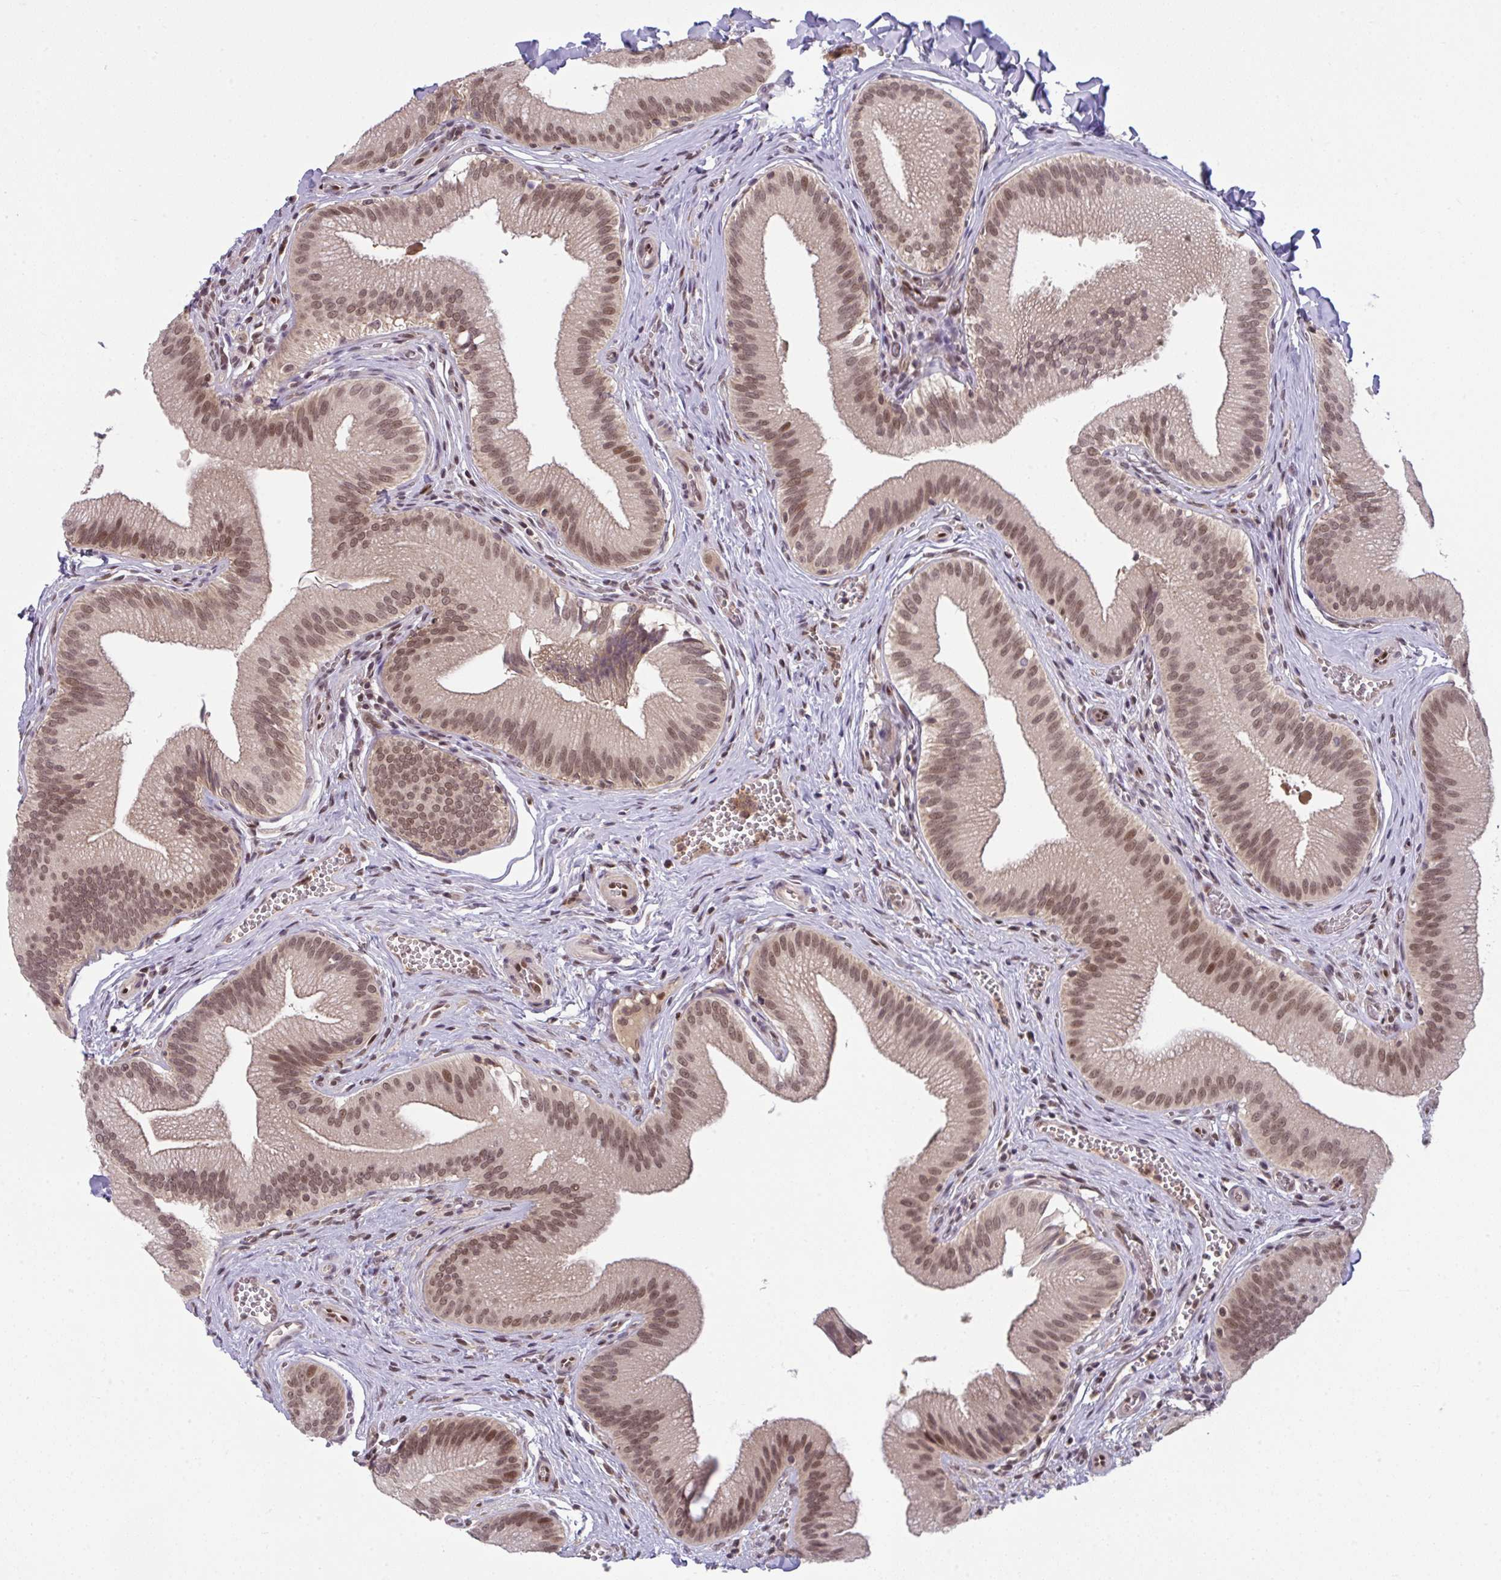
{"staining": {"intensity": "moderate", "quantity": ">75%", "location": "cytoplasmic/membranous,nuclear"}, "tissue": "gallbladder", "cell_type": "Glandular cells", "image_type": "normal", "snomed": [{"axis": "morphology", "description": "Normal tissue, NOS"}, {"axis": "topography", "description": "Gallbladder"}], "caption": "Moderate cytoplasmic/membranous,nuclear staining is seen in approximately >75% of glandular cells in normal gallbladder.", "gene": "KLF2", "patient": {"sex": "male", "age": 17}}